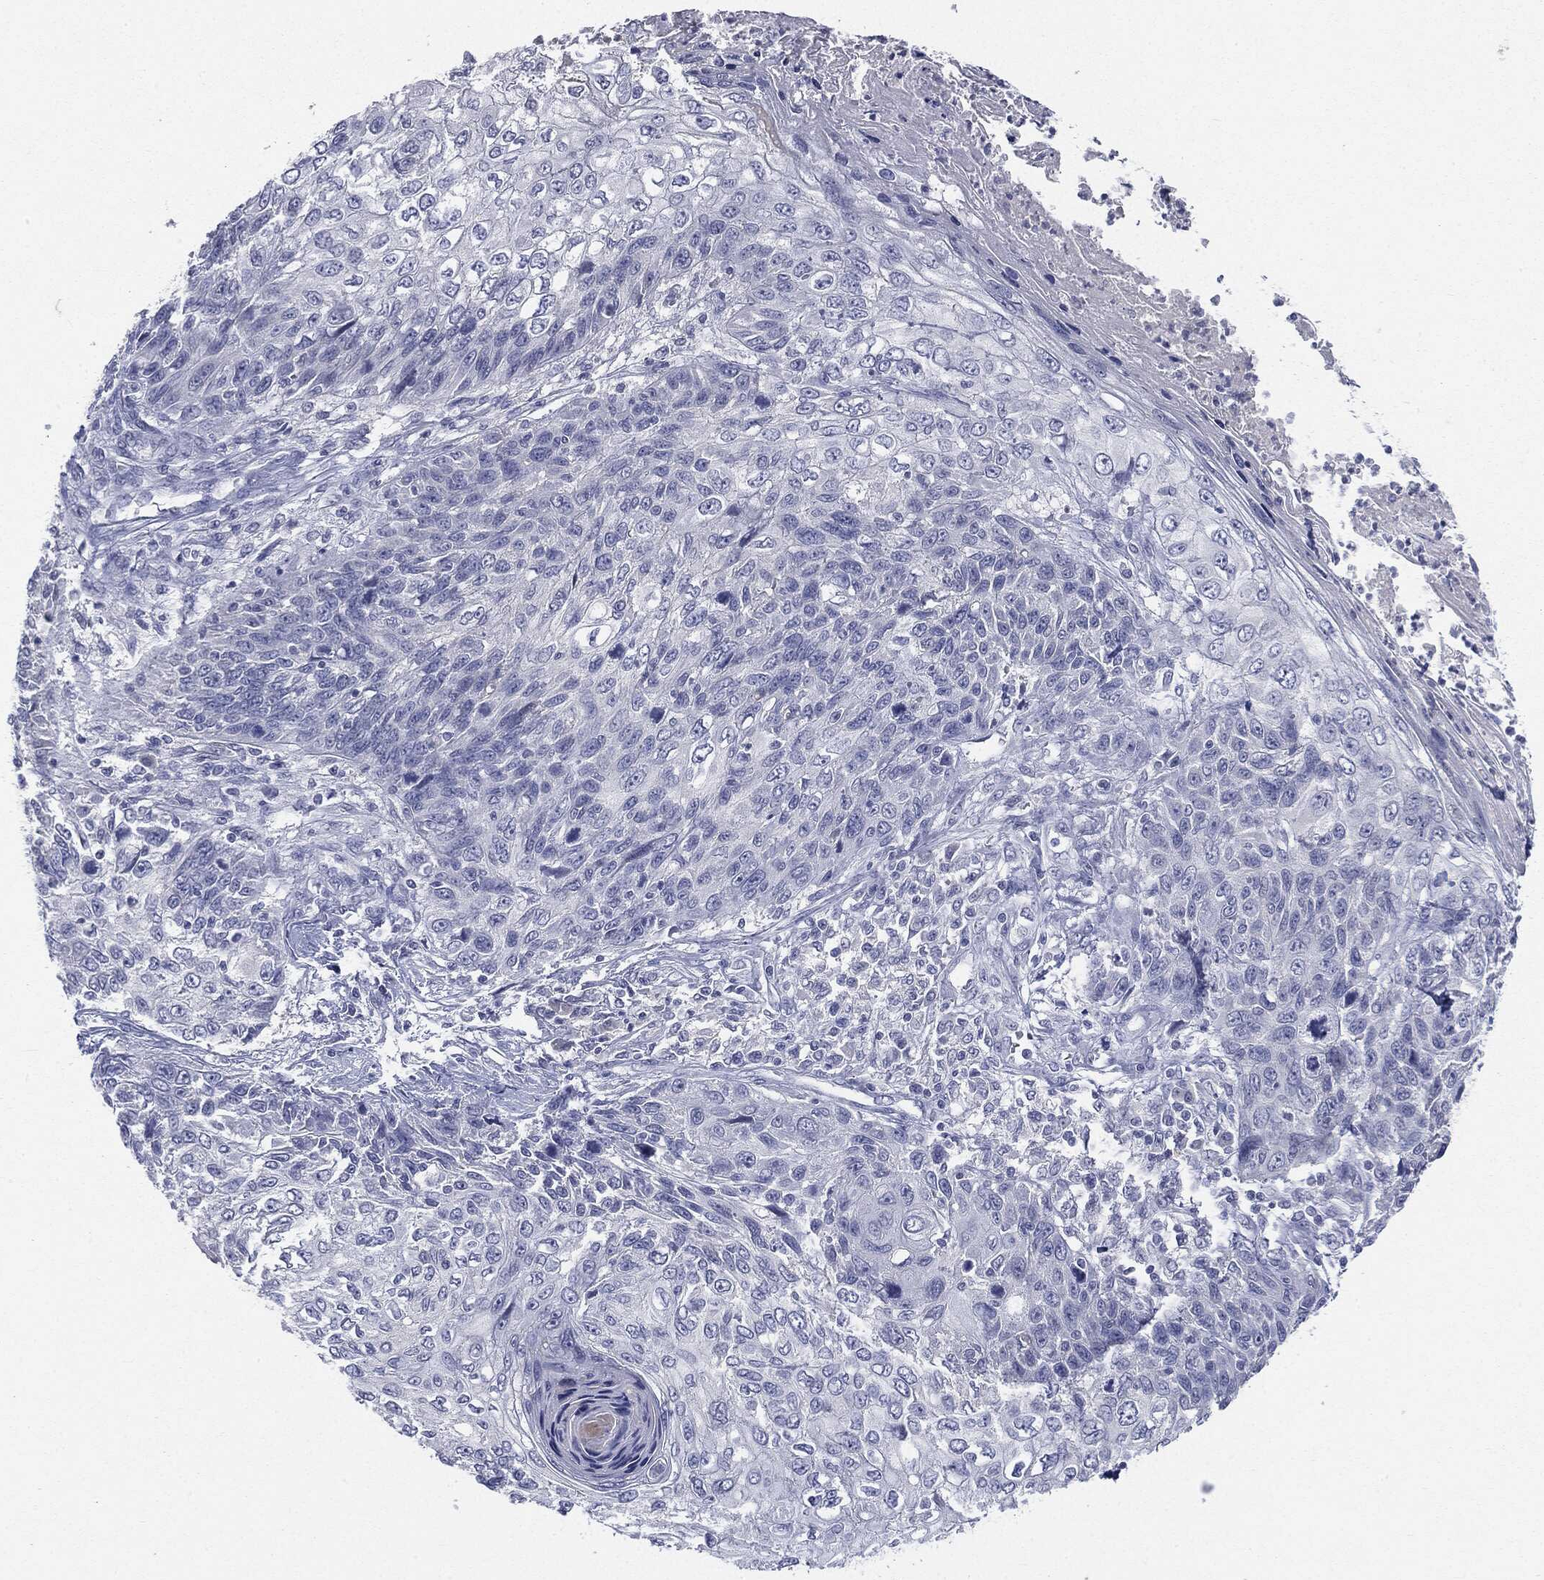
{"staining": {"intensity": "negative", "quantity": "none", "location": "none"}, "tissue": "skin cancer", "cell_type": "Tumor cells", "image_type": "cancer", "snomed": [{"axis": "morphology", "description": "Squamous cell carcinoma, NOS"}, {"axis": "topography", "description": "Skin"}], "caption": "This is an immunohistochemistry (IHC) histopathology image of human skin cancer. There is no expression in tumor cells.", "gene": "CGB1", "patient": {"sex": "male", "age": 92}}